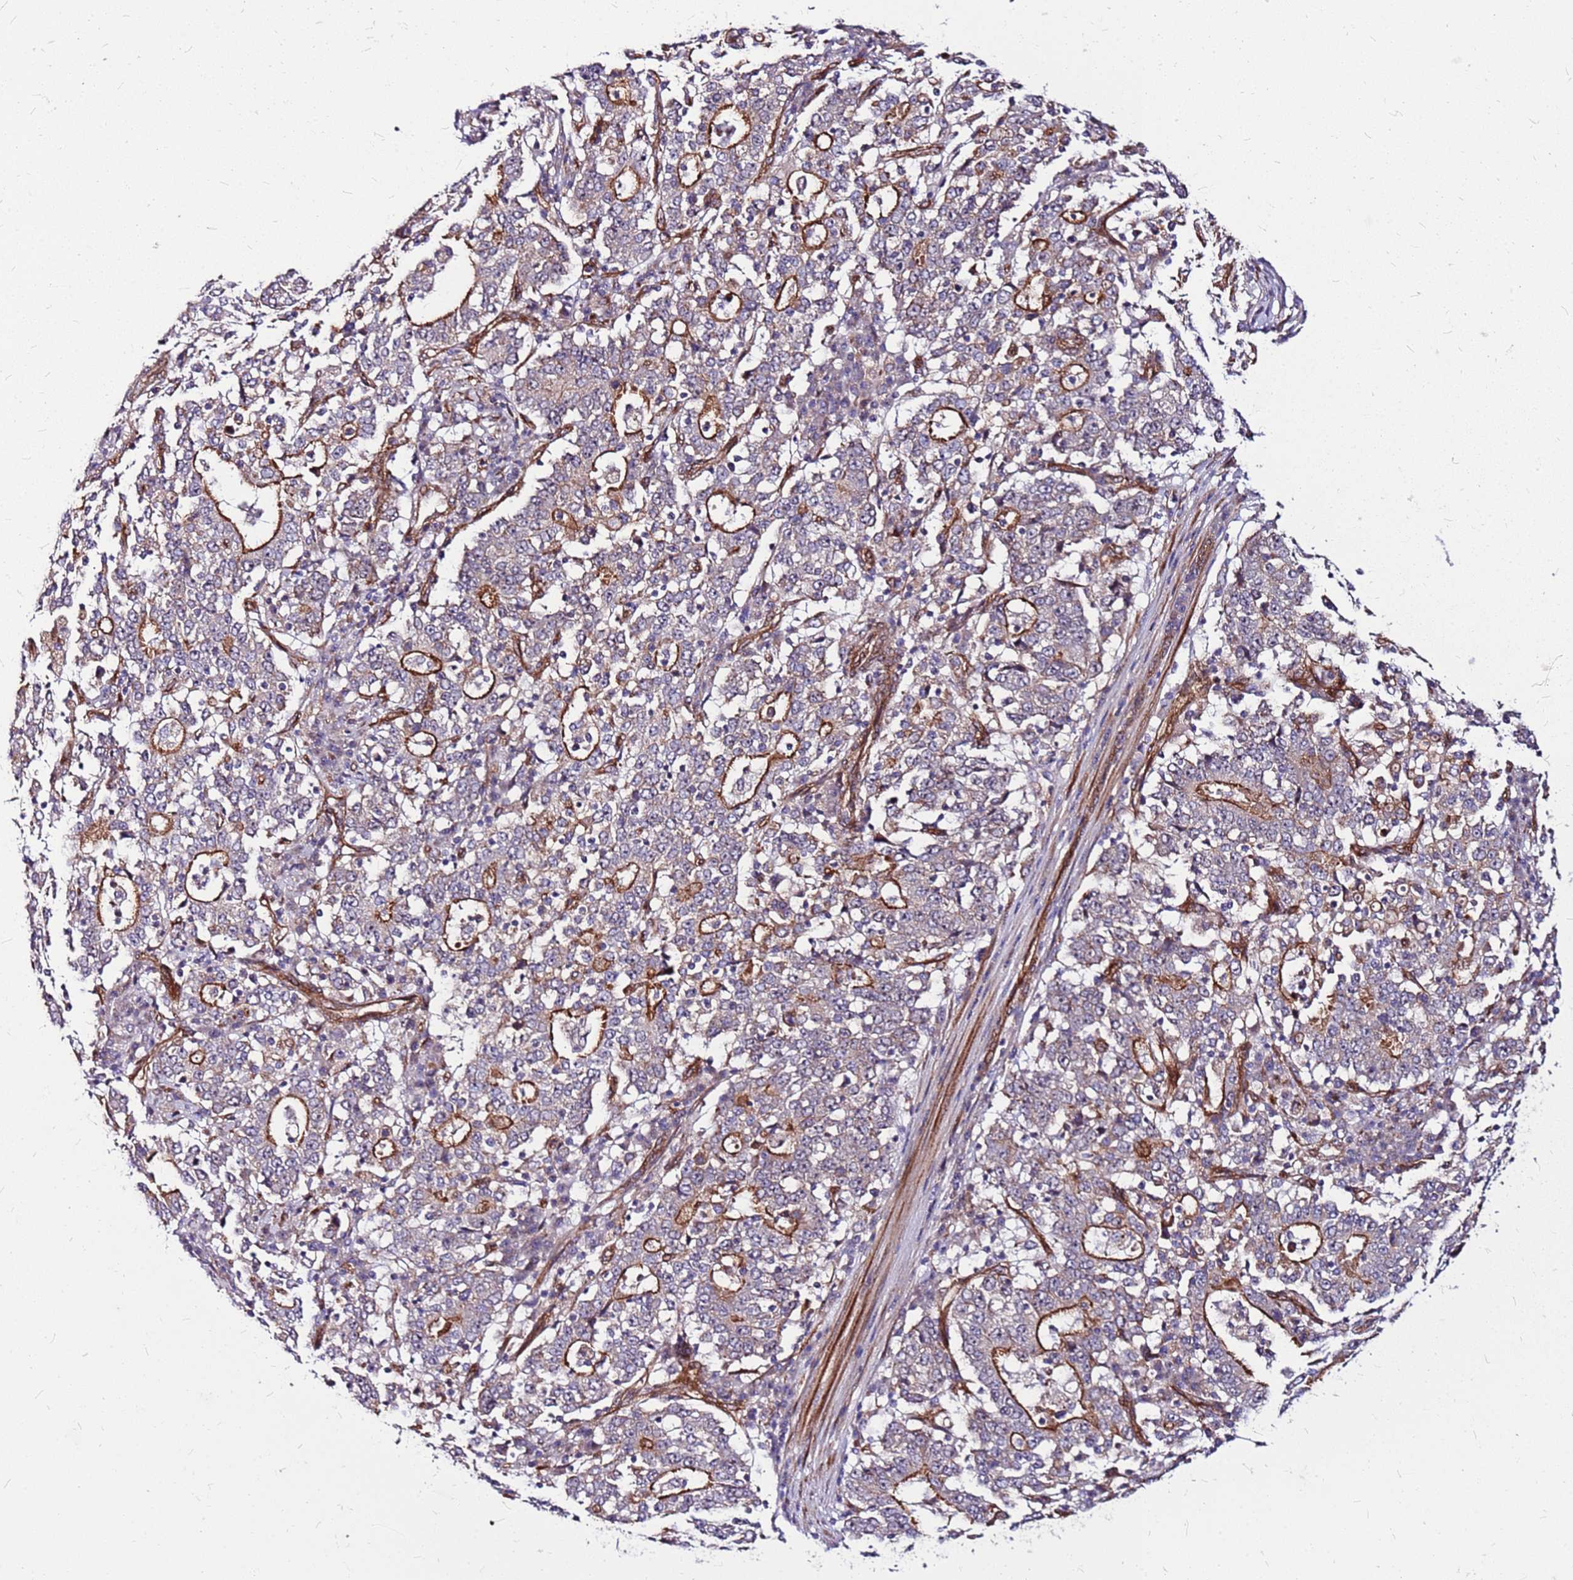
{"staining": {"intensity": "strong", "quantity": "25%-75%", "location": "cytoplasmic/membranous"}, "tissue": "stomach cancer", "cell_type": "Tumor cells", "image_type": "cancer", "snomed": [{"axis": "morphology", "description": "Adenocarcinoma, NOS"}, {"axis": "topography", "description": "Stomach"}], "caption": "DAB immunohistochemical staining of adenocarcinoma (stomach) shows strong cytoplasmic/membranous protein expression in approximately 25%-75% of tumor cells.", "gene": "TOPAZ1", "patient": {"sex": "male", "age": 59}}